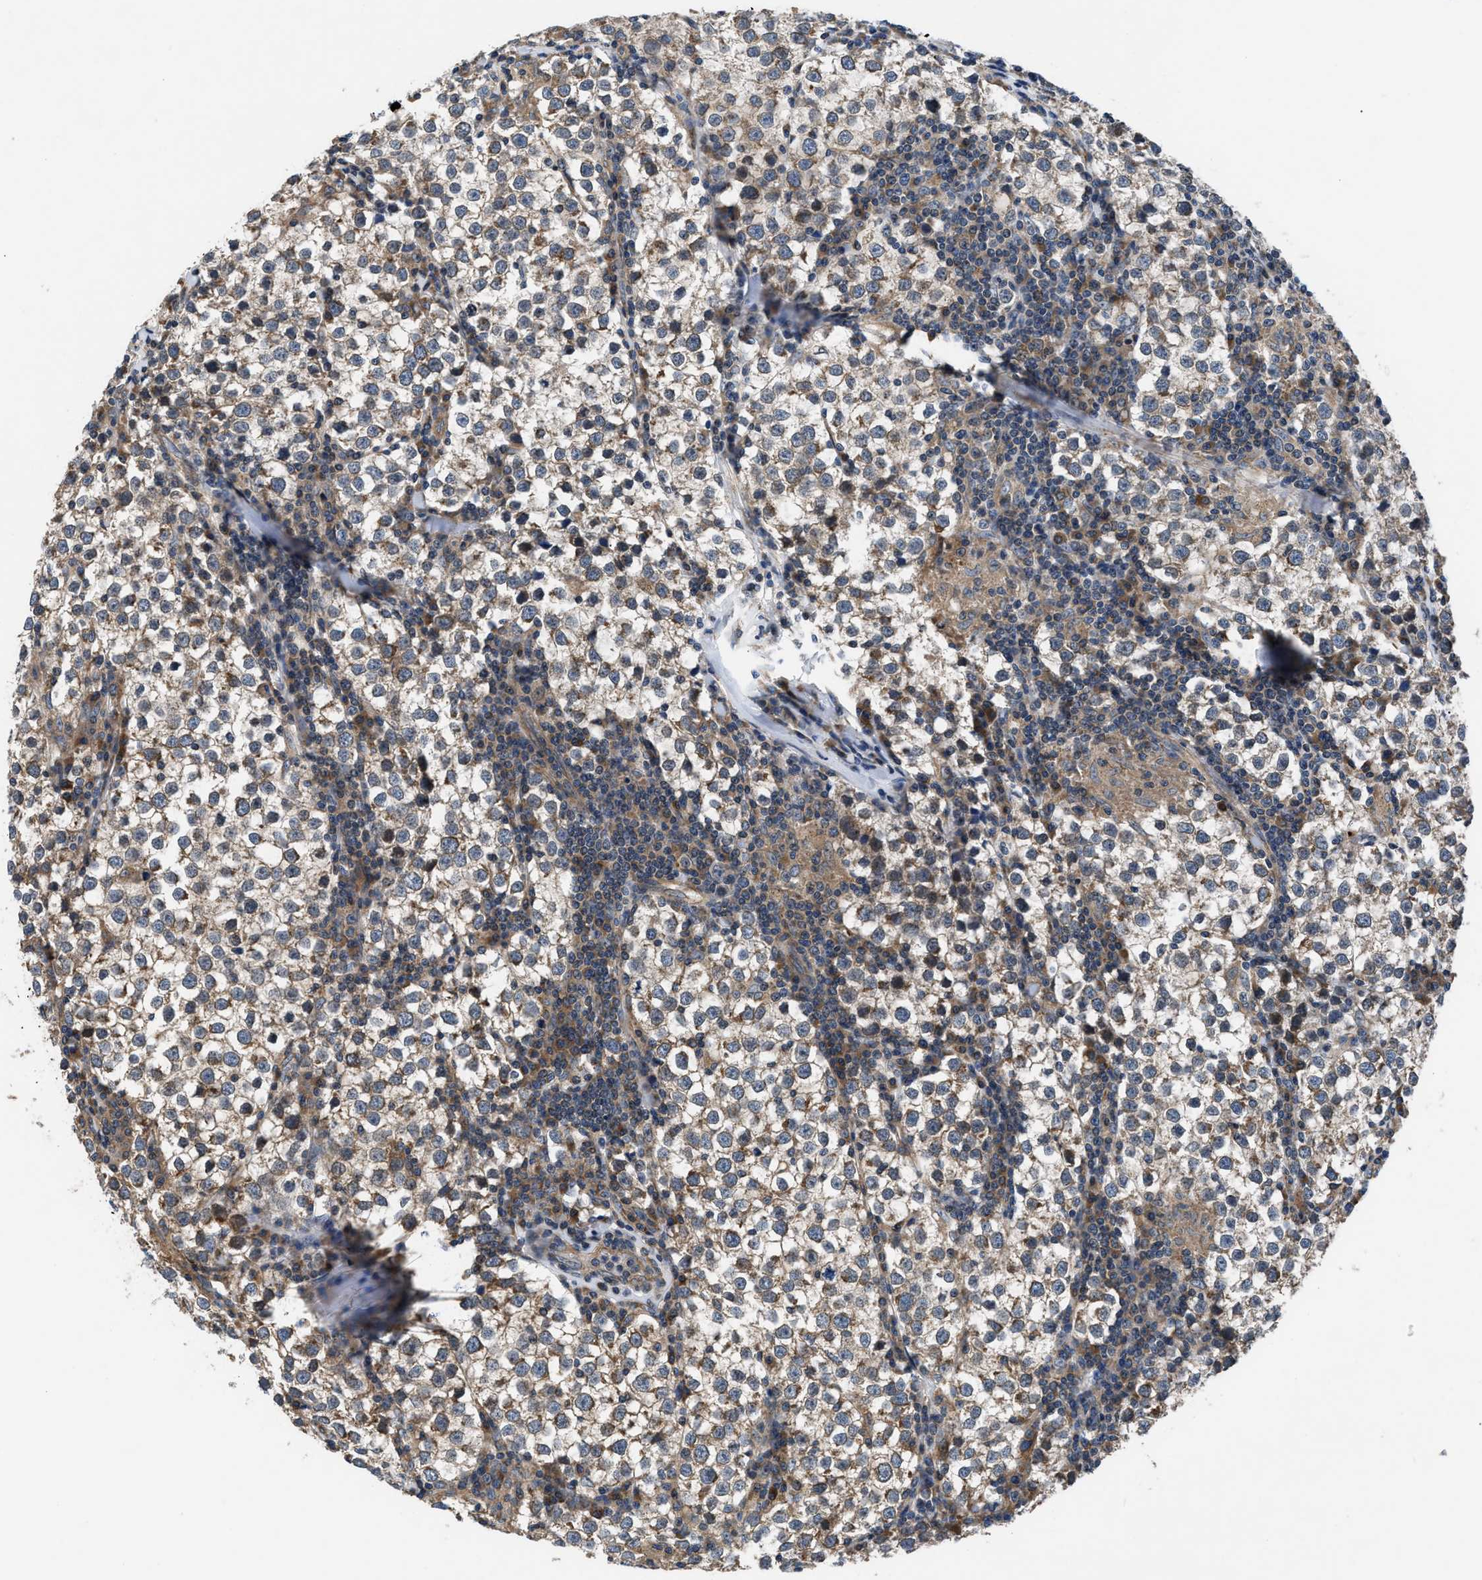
{"staining": {"intensity": "moderate", "quantity": "<25%", "location": "cytoplasmic/membranous"}, "tissue": "testis cancer", "cell_type": "Tumor cells", "image_type": "cancer", "snomed": [{"axis": "morphology", "description": "Seminoma, NOS"}, {"axis": "morphology", "description": "Carcinoma, Embryonal, NOS"}, {"axis": "topography", "description": "Testis"}], "caption": "Immunohistochemistry (IHC) micrograph of testis seminoma stained for a protein (brown), which reveals low levels of moderate cytoplasmic/membranous staining in approximately <25% of tumor cells.", "gene": "CEP128", "patient": {"sex": "male", "age": 36}}